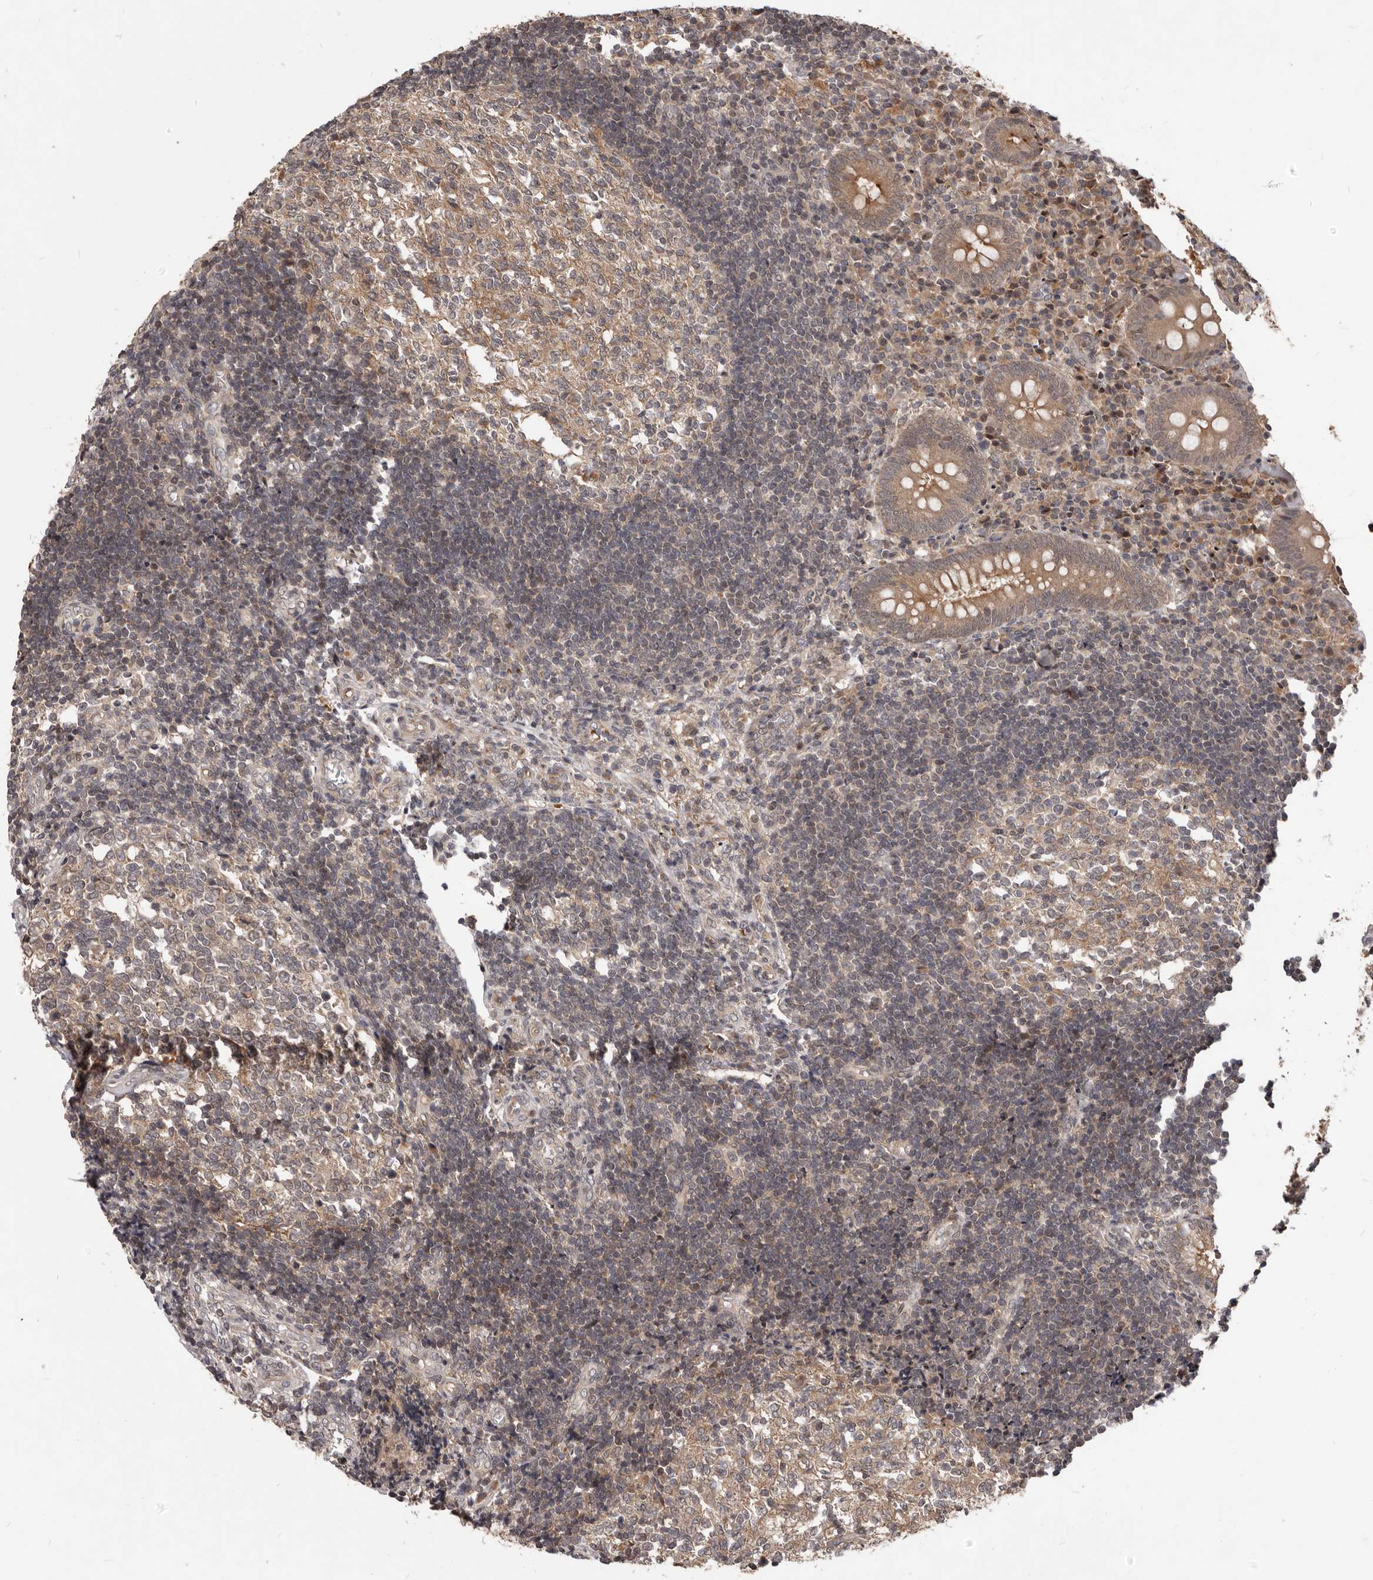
{"staining": {"intensity": "weak", "quantity": ">75%", "location": "cytoplasmic/membranous"}, "tissue": "appendix", "cell_type": "Glandular cells", "image_type": "normal", "snomed": [{"axis": "morphology", "description": "Normal tissue, NOS"}, {"axis": "topography", "description": "Appendix"}], "caption": "Appendix stained for a protein shows weak cytoplasmic/membranous positivity in glandular cells. Nuclei are stained in blue.", "gene": "GABPB2", "patient": {"sex": "female", "age": 17}}